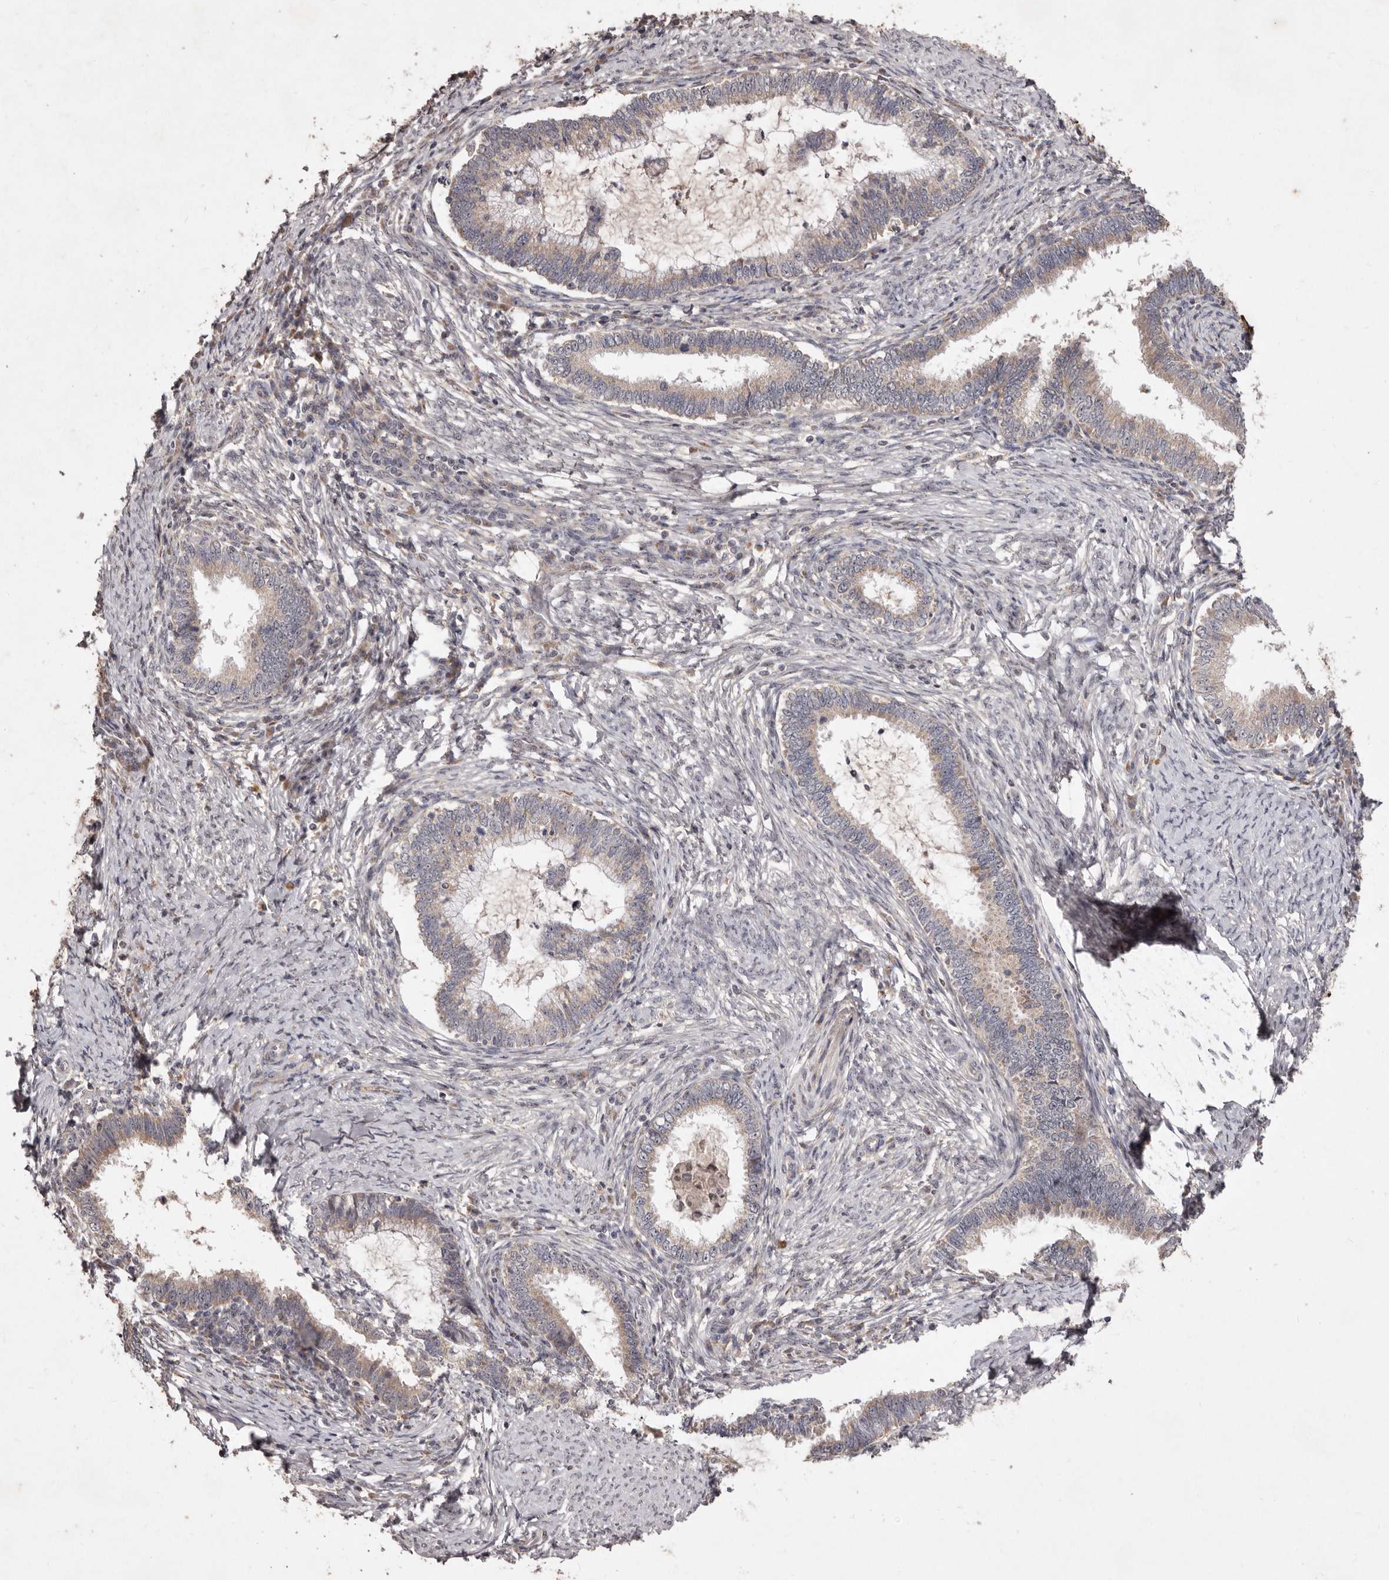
{"staining": {"intensity": "weak", "quantity": ">75%", "location": "cytoplasmic/membranous"}, "tissue": "cervical cancer", "cell_type": "Tumor cells", "image_type": "cancer", "snomed": [{"axis": "morphology", "description": "Adenocarcinoma, NOS"}, {"axis": "topography", "description": "Cervix"}], "caption": "Human cervical adenocarcinoma stained with a brown dye reveals weak cytoplasmic/membranous positive positivity in approximately >75% of tumor cells.", "gene": "FLAD1", "patient": {"sex": "female", "age": 36}}